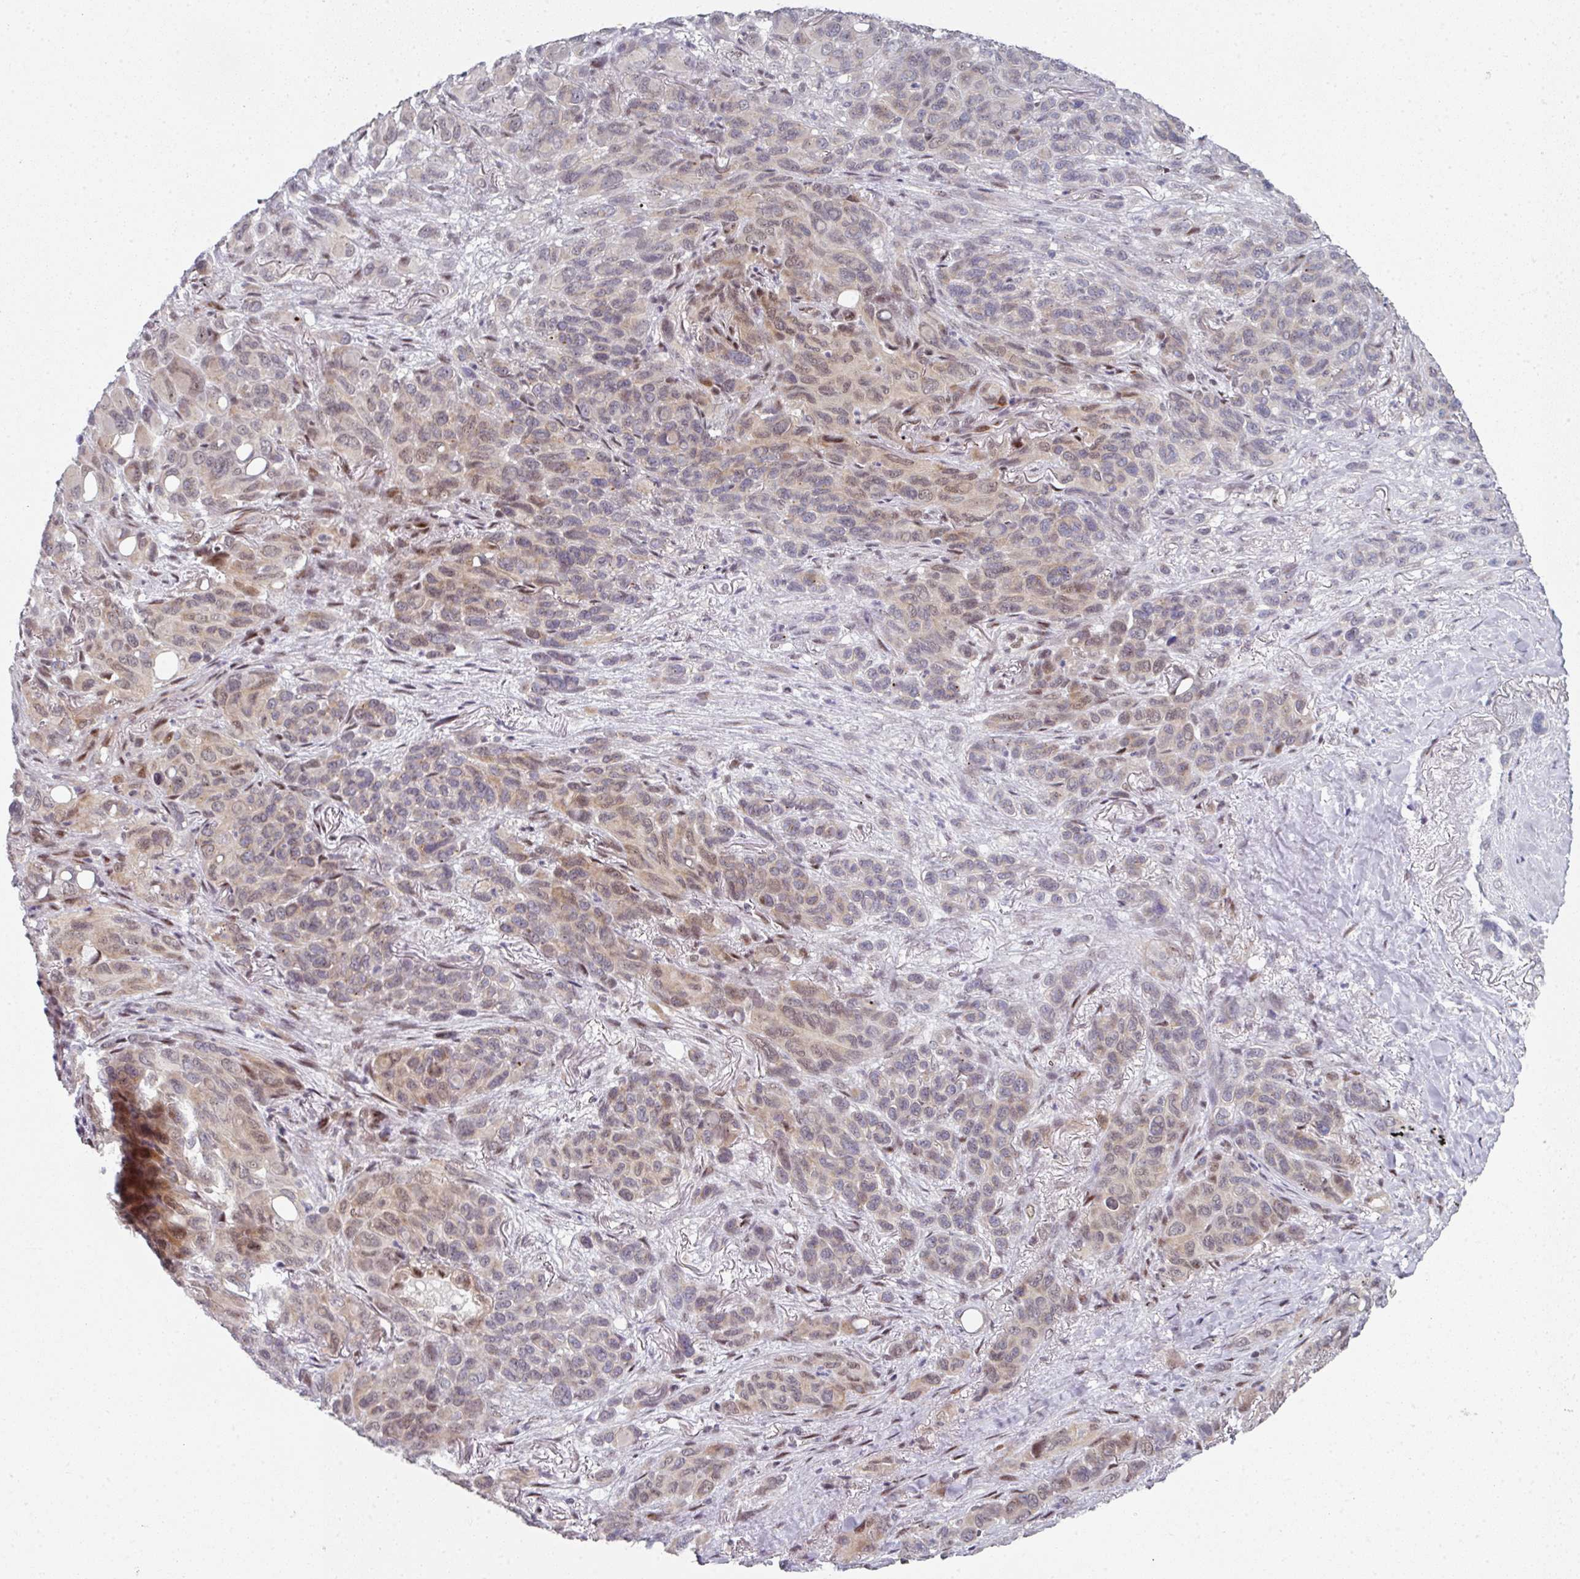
{"staining": {"intensity": "weak", "quantity": "25%-75%", "location": "cytoplasmic/membranous,nuclear"}, "tissue": "melanoma", "cell_type": "Tumor cells", "image_type": "cancer", "snomed": [{"axis": "morphology", "description": "Malignant melanoma, Metastatic site"}, {"axis": "topography", "description": "Lung"}], "caption": "Malignant melanoma (metastatic site) stained with IHC demonstrates weak cytoplasmic/membranous and nuclear staining in about 25%-75% of tumor cells.", "gene": "TMCC1", "patient": {"sex": "male", "age": 48}}